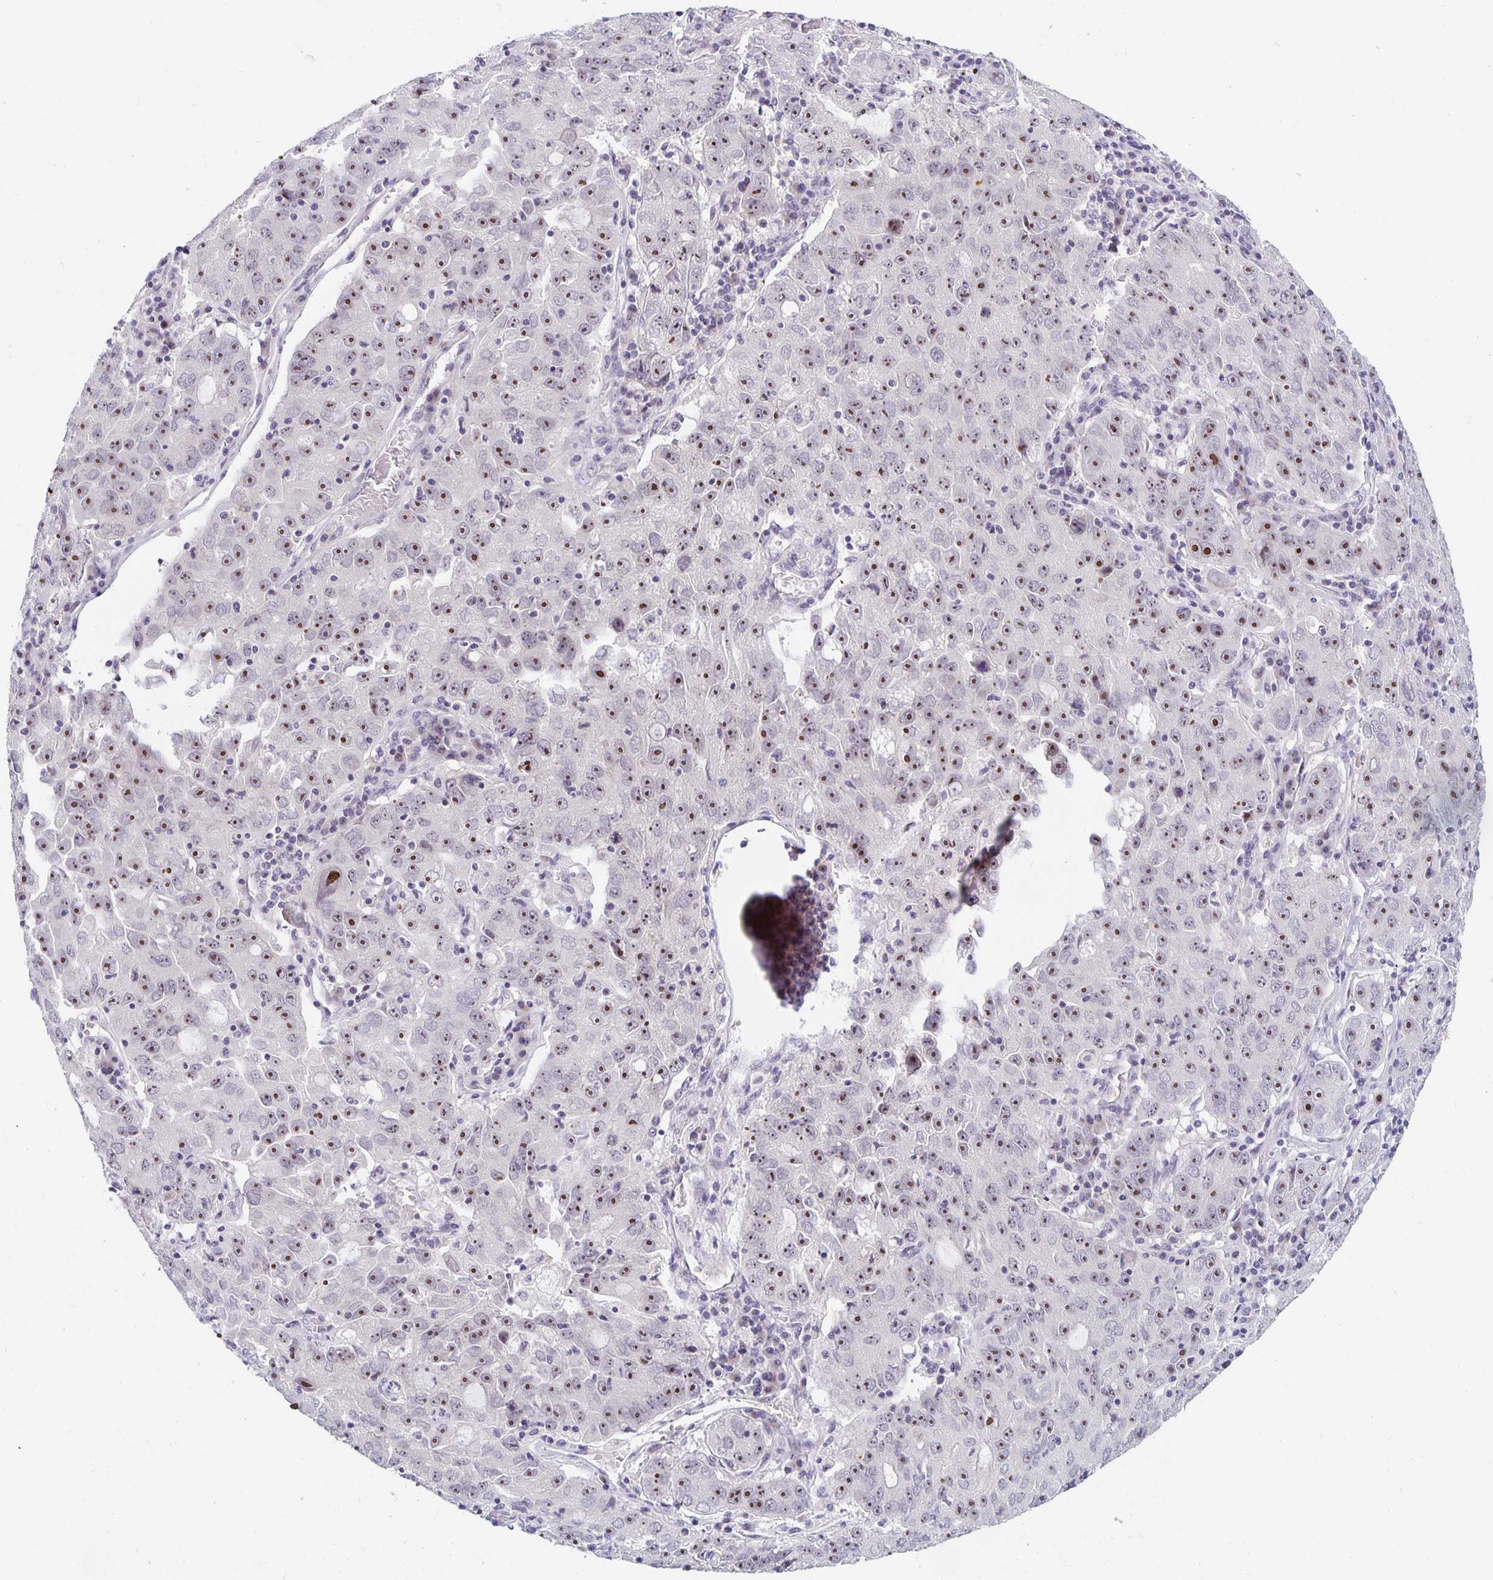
{"staining": {"intensity": "moderate", "quantity": ">75%", "location": "nuclear"}, "tissue": "lung cancer", "cell_type": "Tumor cells", "image_type": "cancer", "snomed": [{"axis": "morphology", "description": "Normal morphology"}, {"axis": "morphology", "description": "Adenocarcinoma, NOS"}, {"axis": "topography", "description": "Lymph node"}, {"axis": "topography", "description": "Lung"}], "caption": "Lung cancer stained for a protein (brown) shows moderate nuclear positive staining in approximately >75% of tumor cells.", "gene": "NUP85", "patient": {"sex": "female", "age": 57}}